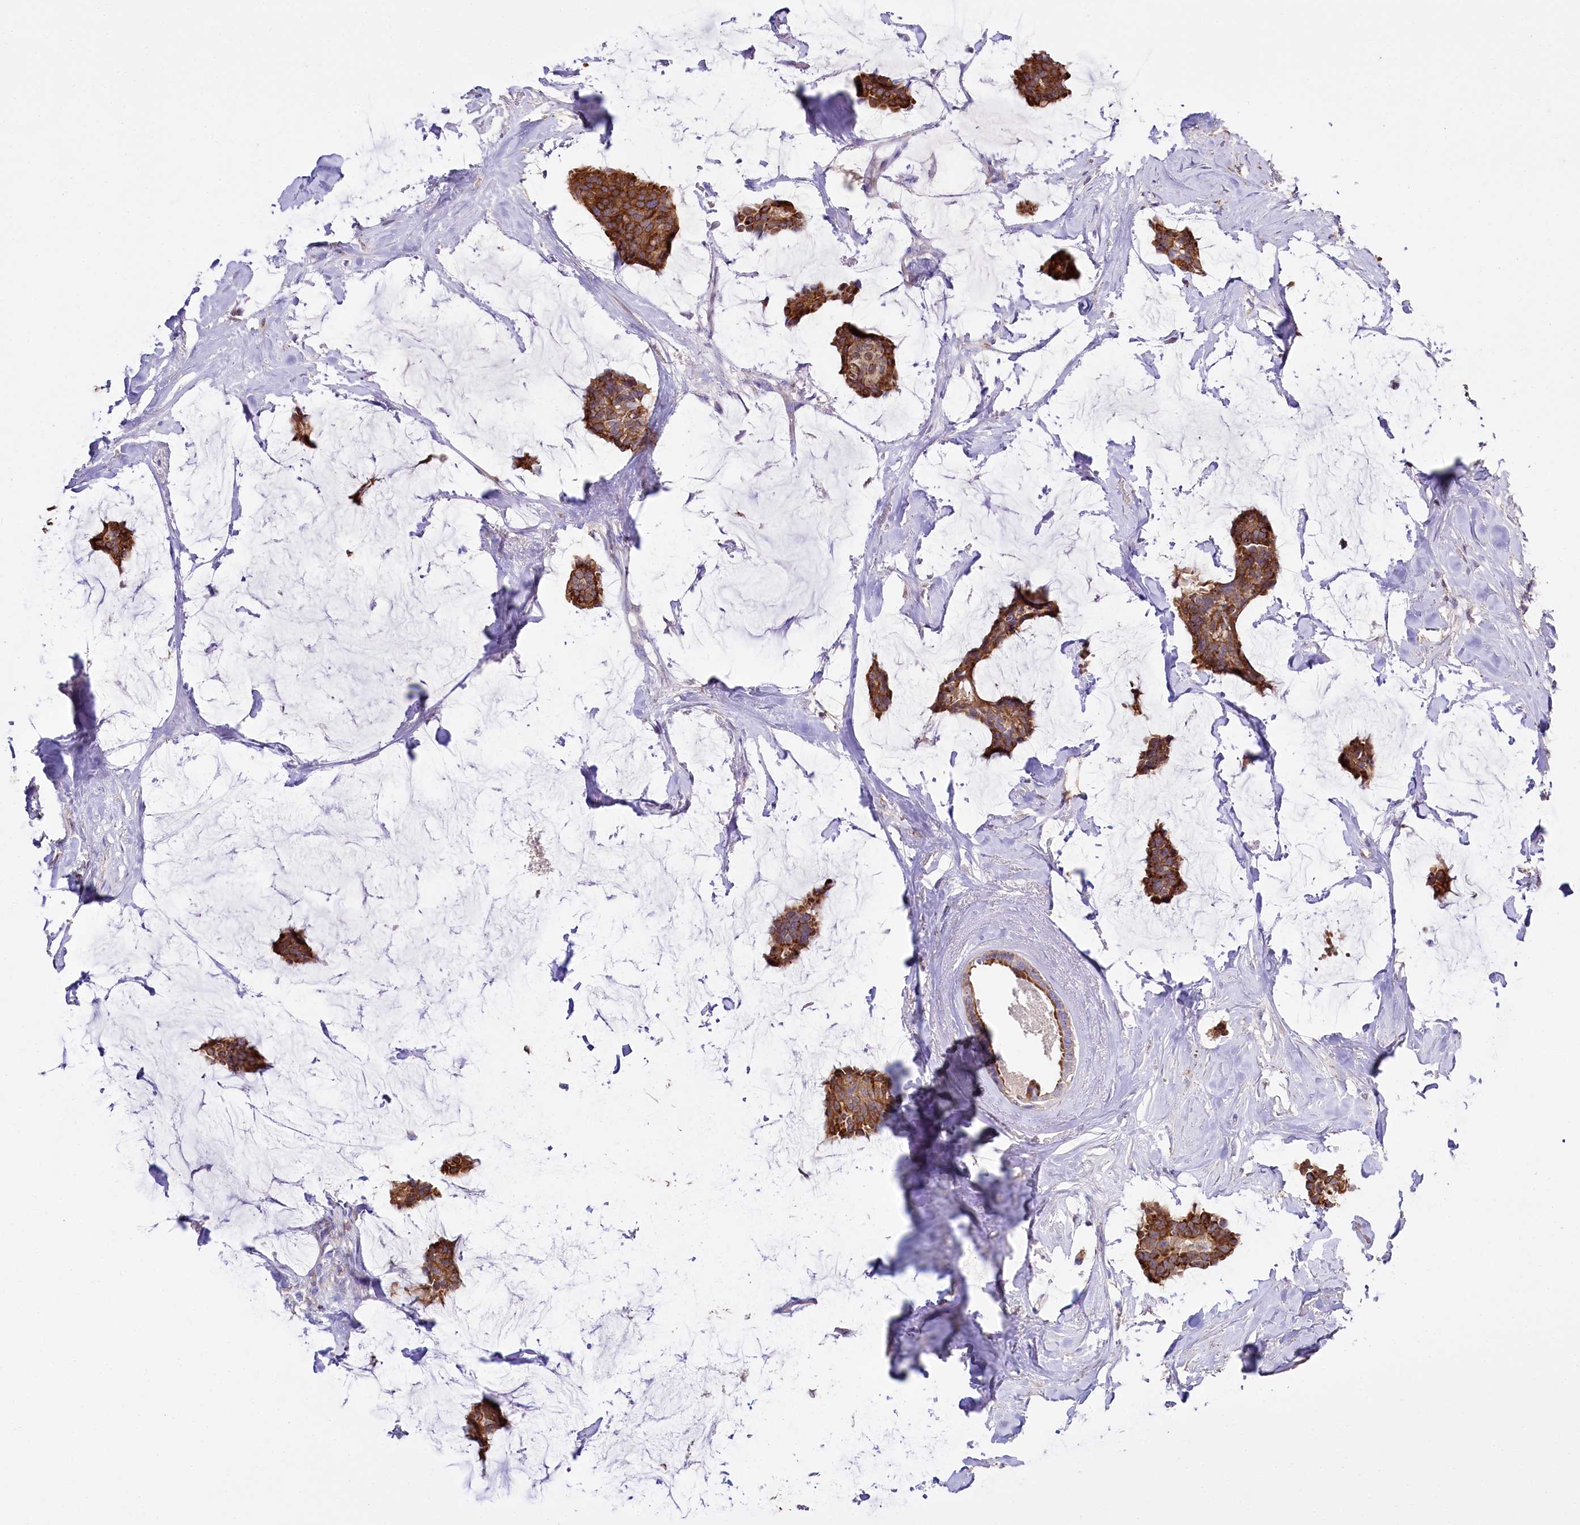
{"staining": {"intensity": "strong", "quantity": ">75%", "location": "cytoplasmic/membranous"}, "tissue": "breast cancer", "cell_type": "Tumor cells", "image_type": "cancer", "snomed": [{"axis": "morphology", "description": "Duct carcinoma"}, {"axis": "topography", "description": "Breast"}], "caption": "Invasive ductal carcinoma (breast) tissue exhibits strong cytoplasmic/membranous expression in about >75% of tumor cells, visualized by immunohistochemistry. (brown staining indicates protein expression, while blue staining denotes nuclei).", "gene": "PTER", "patient": {"sex": "female", "age": 93}}